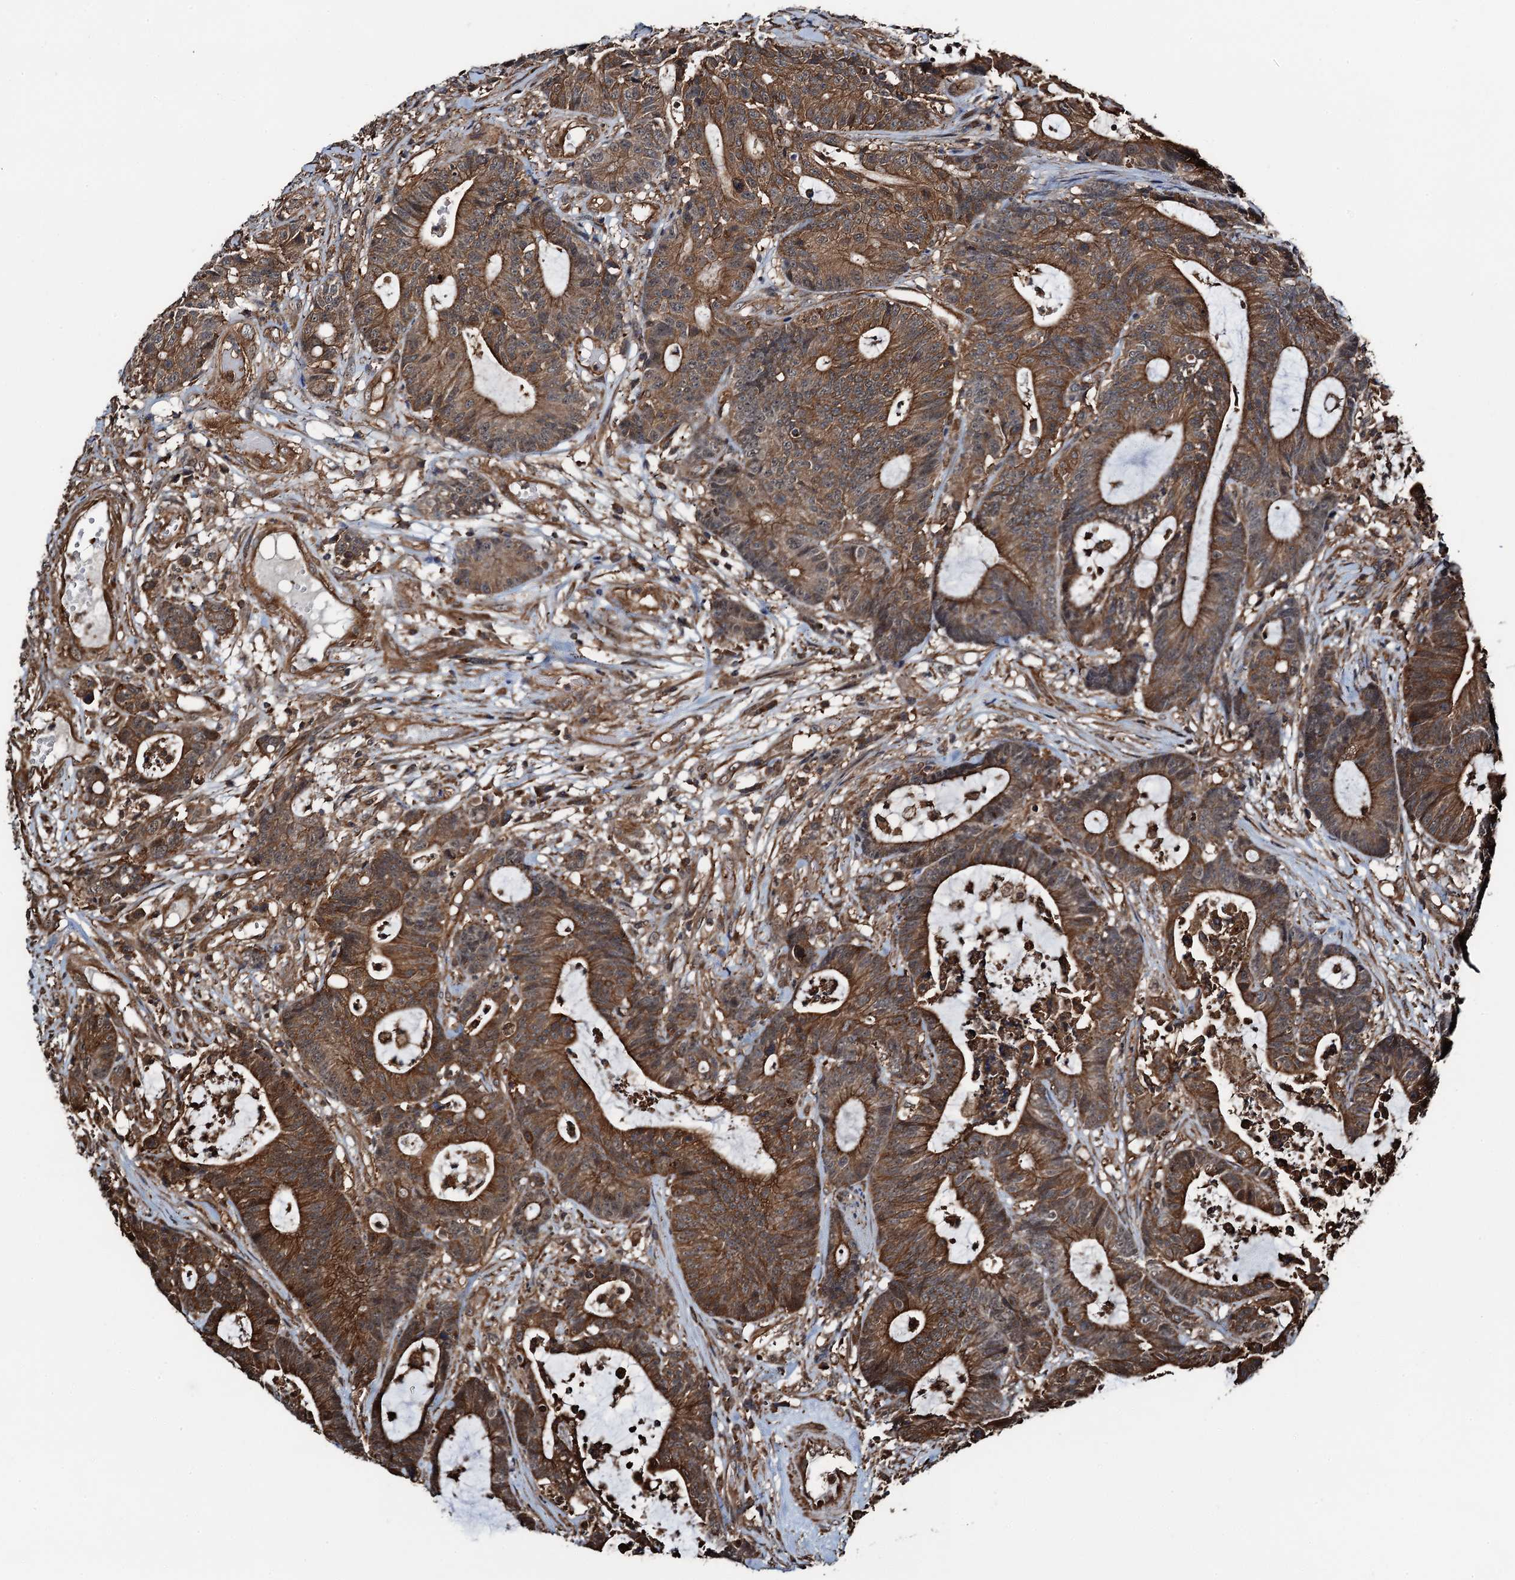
{"staining": {"intensity": "strong", "quantity": ">75%", "location": "cytoplasmic/membranous"}, "tissue": "colorectal cancer", "cell_type": "Tumor cells", "image_type": "cancer", "snomed": [{"axis": "morphology", "description": "Adenocarcinoma, NOS"}, {"axis": "topography", "description": "Colon"}], "caption": "Immunohistochemical staining of adenocarcinoma (colorectal) shows high levels of strong cytoplasmic/membranous protein expression in about >75% of tumor cells. (Brightfield microscopy of DAB IHC at high magnification).", "gene": "WHAMM", "patient": {"sex": "female", "age": 84}}